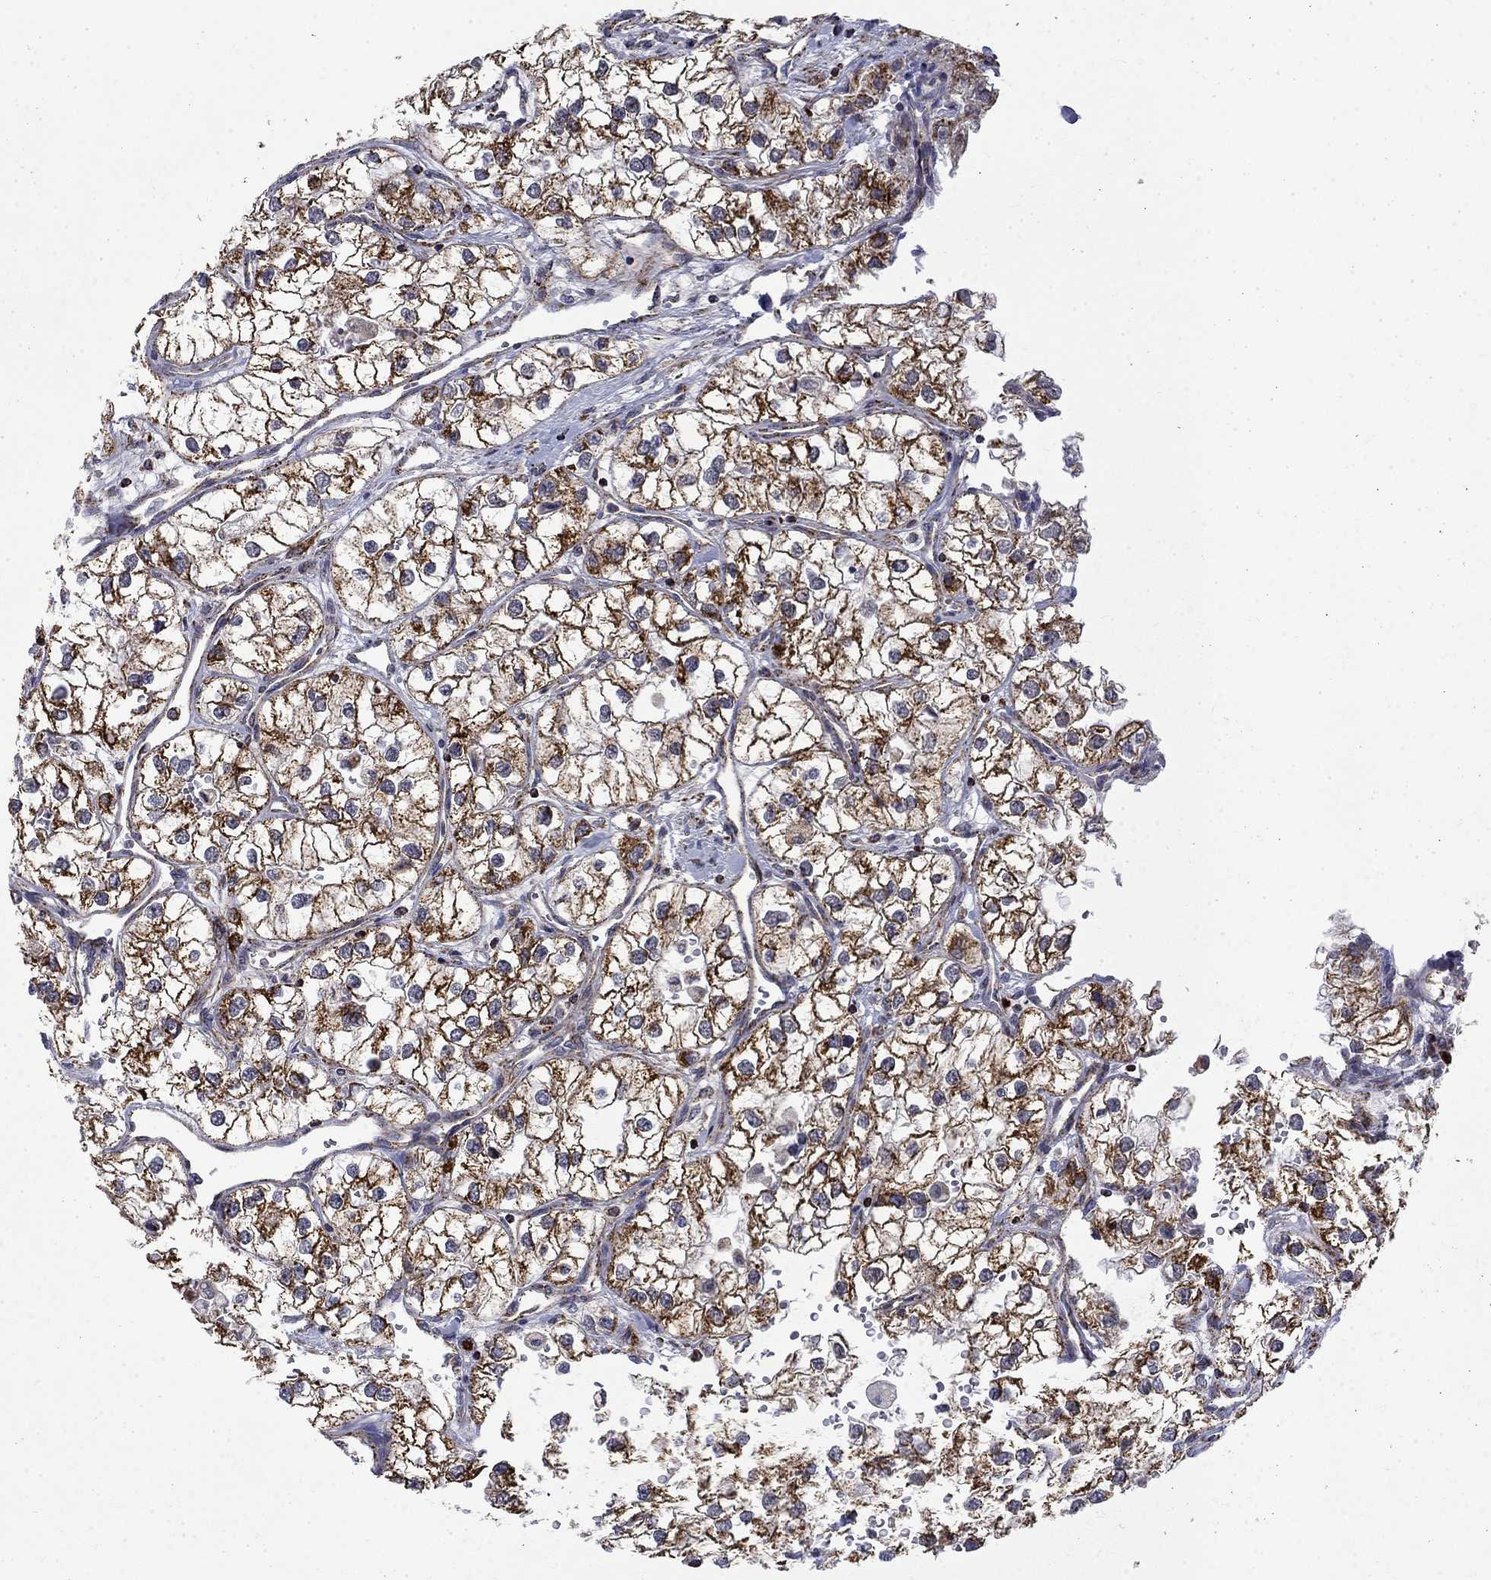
{"staining": {"intensity": "strong", "quantity": ">75%", "location": "cytoplasmic/membranous"}, "tissue": "renal cancer", "cell_type": "Tumor cells", "image_type": "cancer", "snomed": [{"axis": "morphology", "description": "Adenocarcinoma, NOS"}, {"axis": "topography", "description": "Kidney"}], "caption": "Immunohistochemistry (IHC) photomicrograph of renal adenocarcinoma stained for a protein (brown), which shows high levels of strong cytoplasmic/membranous expression in about >75% of tumor cells.", "gene": "PCBP3", "patient": {"sex": "male", "age": 59}}